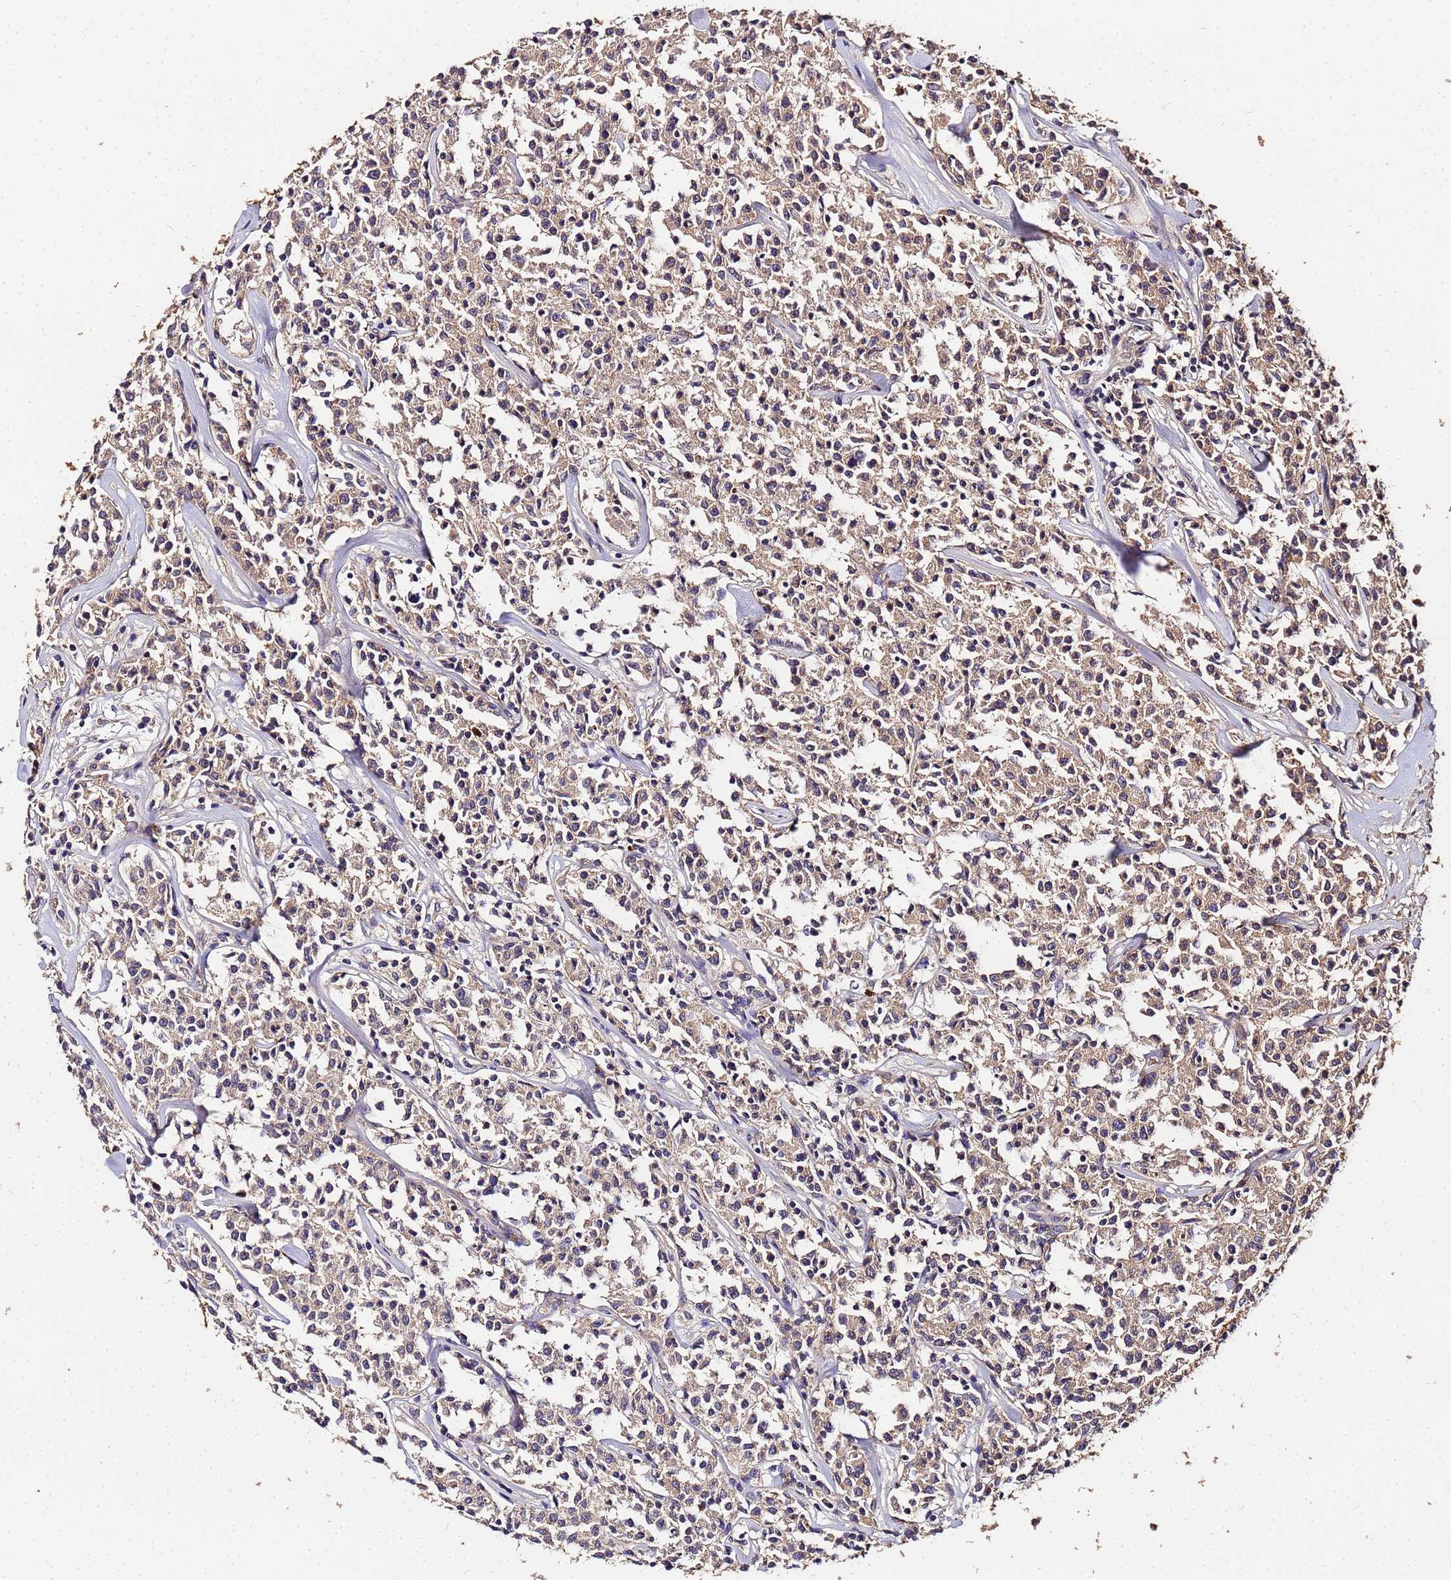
{"staining": {"intensity": "weak", "quantity": "25%-75%", "location": "cytoplasmic/membranous"}, "tissue": "lymphoma", "cell_type": "Tumor cells", "image_type": "cancer", "snomed": [{"axis": "morphology", "description": "Malignant lymphoma, non-Hodgkin's type, Low grade"}, {"axis": "topography", "description": "Small intestine"}], "caption": "Tumor cells exhibit low levels of weak cytoplasmic/membranous staining in approximately 25%-75% of cells in lymphoma.", "gene": "MTERF1", "patient": {"sex": "female", "age": 59}}